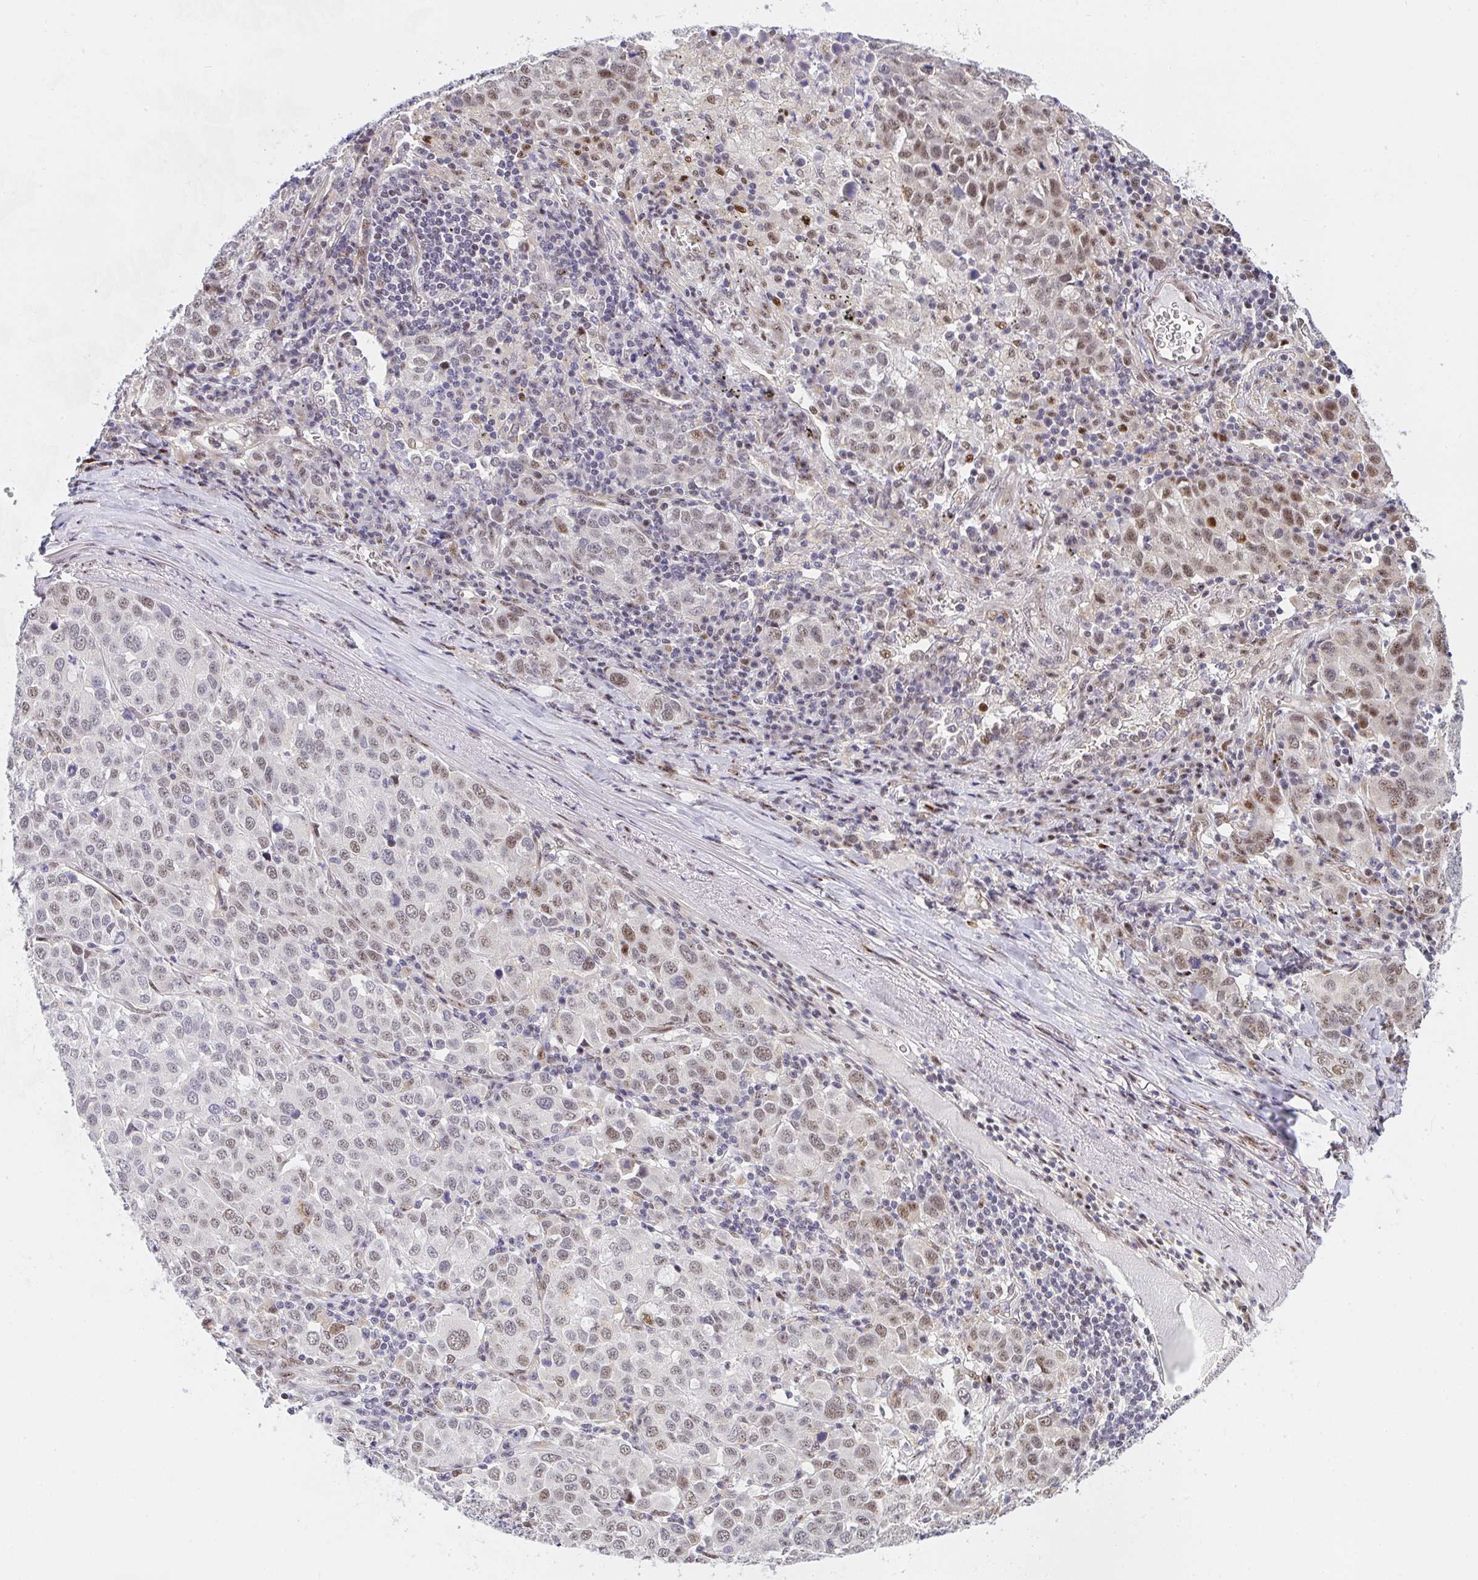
{"staining": {"intensity": "moderate", "quantity": "<25%", "location": "nuclear"}, "tissue": "lung cancer", "cell_type": "Tumor cells", "image_type": "cancer", "snomed": [{"axis": "morphology", "description": "Adenocarcinoma, NOS"}, {"axis": "morphology", "description": "Adenocarcinoma, metastatic, NOS"}, {"axis": "topography", "description": "Lymph node"}, {"axis": "topography", "description": "Lung"}], "caption": "This photomicrograph exhibits lung cancer (metastatic adenocarcinoma) stained with immunohistochemistry (IHC) to label a protein in brown. The nuclear of tumor cells show moderate positivity for the protein. Nuclei are counter-stained blue.", "gene": "ZIC3", "patient": {"sex": "female", "age": 65}}